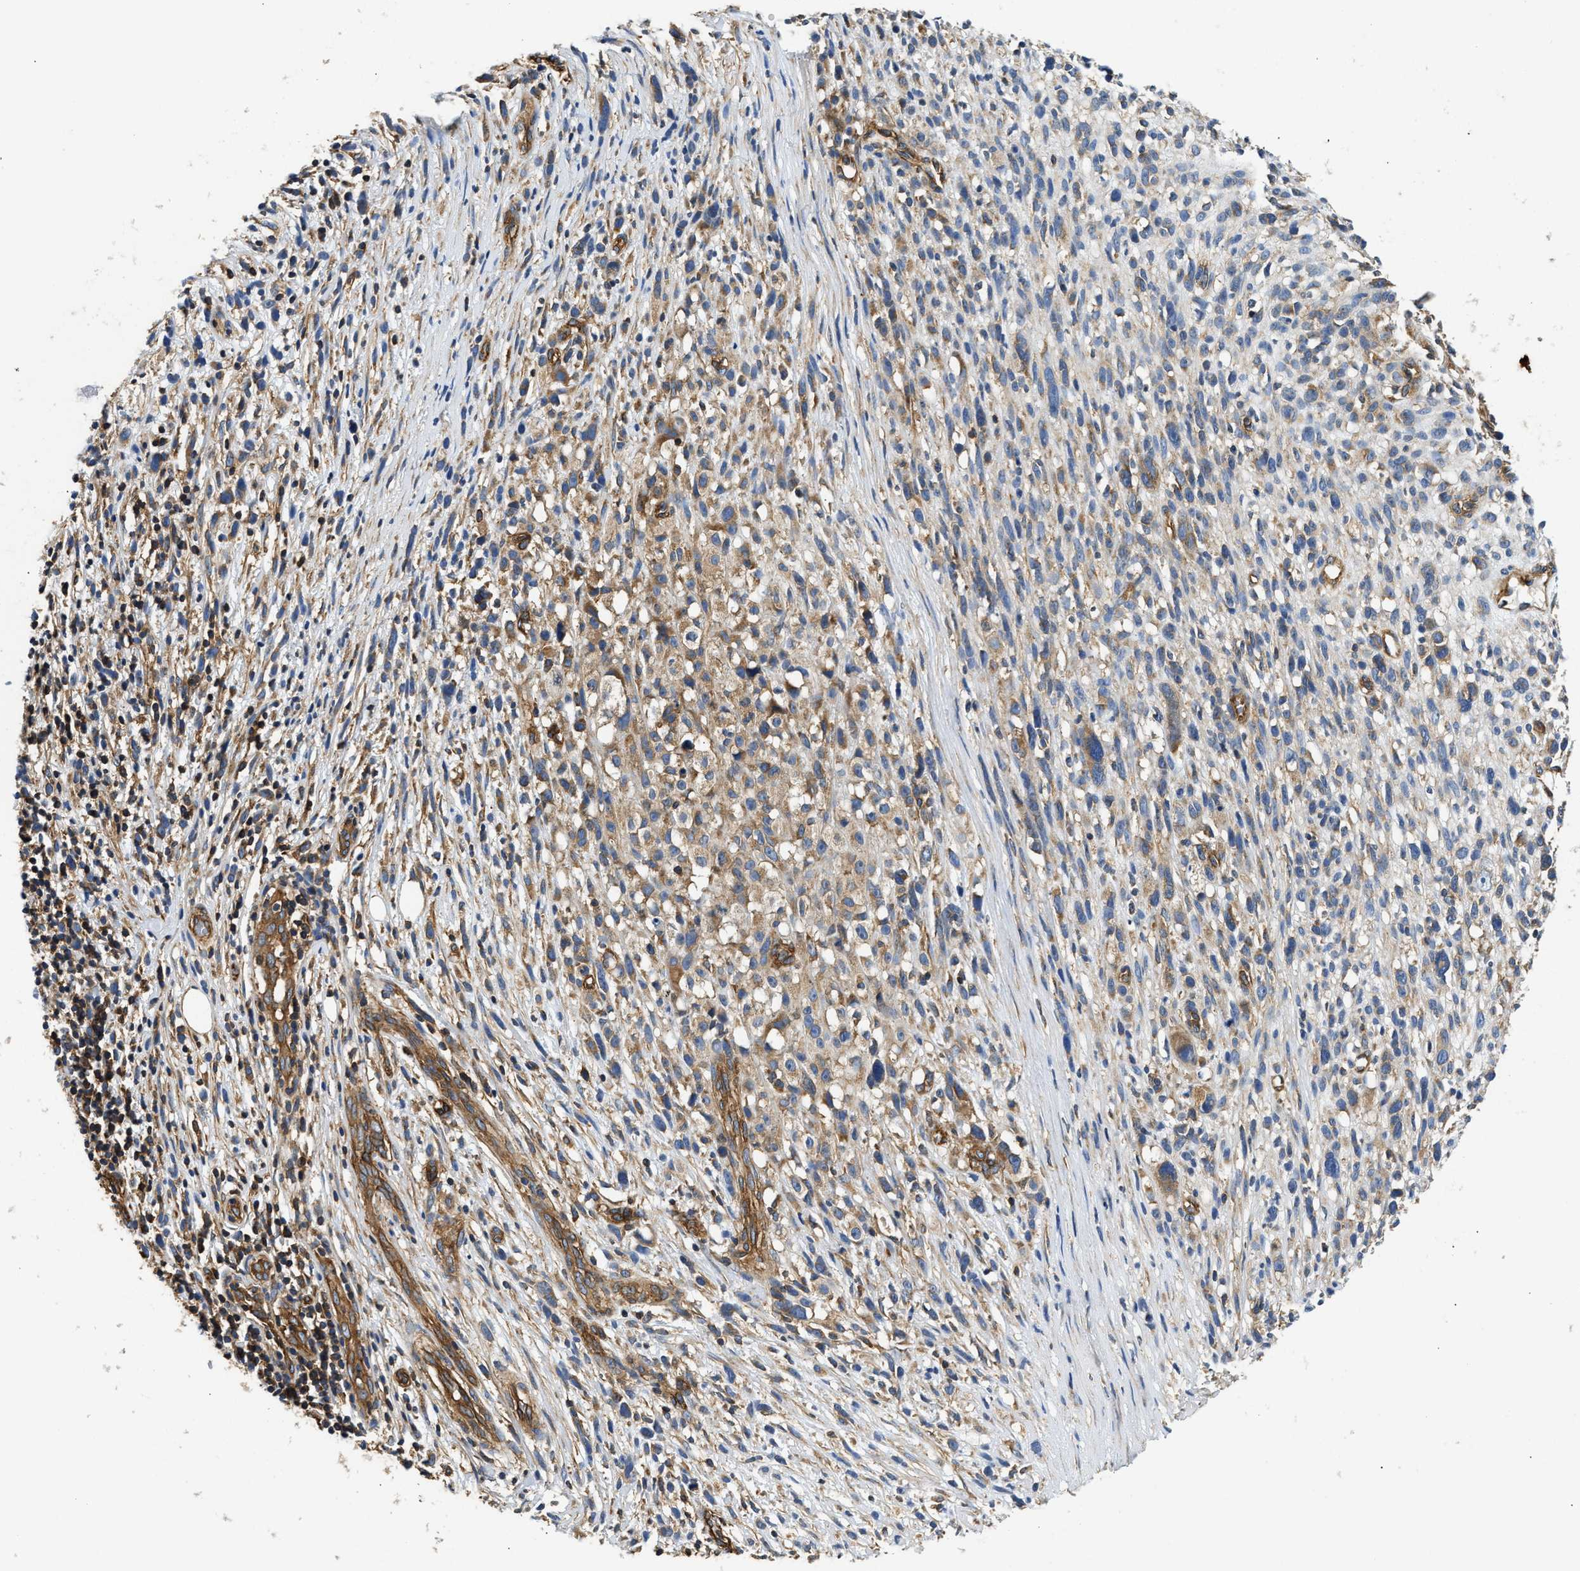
{"staining": {"intensity": "moderate", "quantity": "<25%", "location": "cytoplasmic/membranous"}, "tissue": "melanoma", "cell_type": "Tumor cells", "image_type": "cancer", "snomed": [{"axis": "morphology", "description": "Malignant melanoma, NOS"}, {"axis": "topography", "description": "Skin"}], "caption": "Brown immunohistochemical staining in malignant melanoma displays moderate cytoplasmic/membranous staining in about <25% of tumor cells.", "gene": "SAMD9L", "patient": {"sex": "female", "age": 55}}